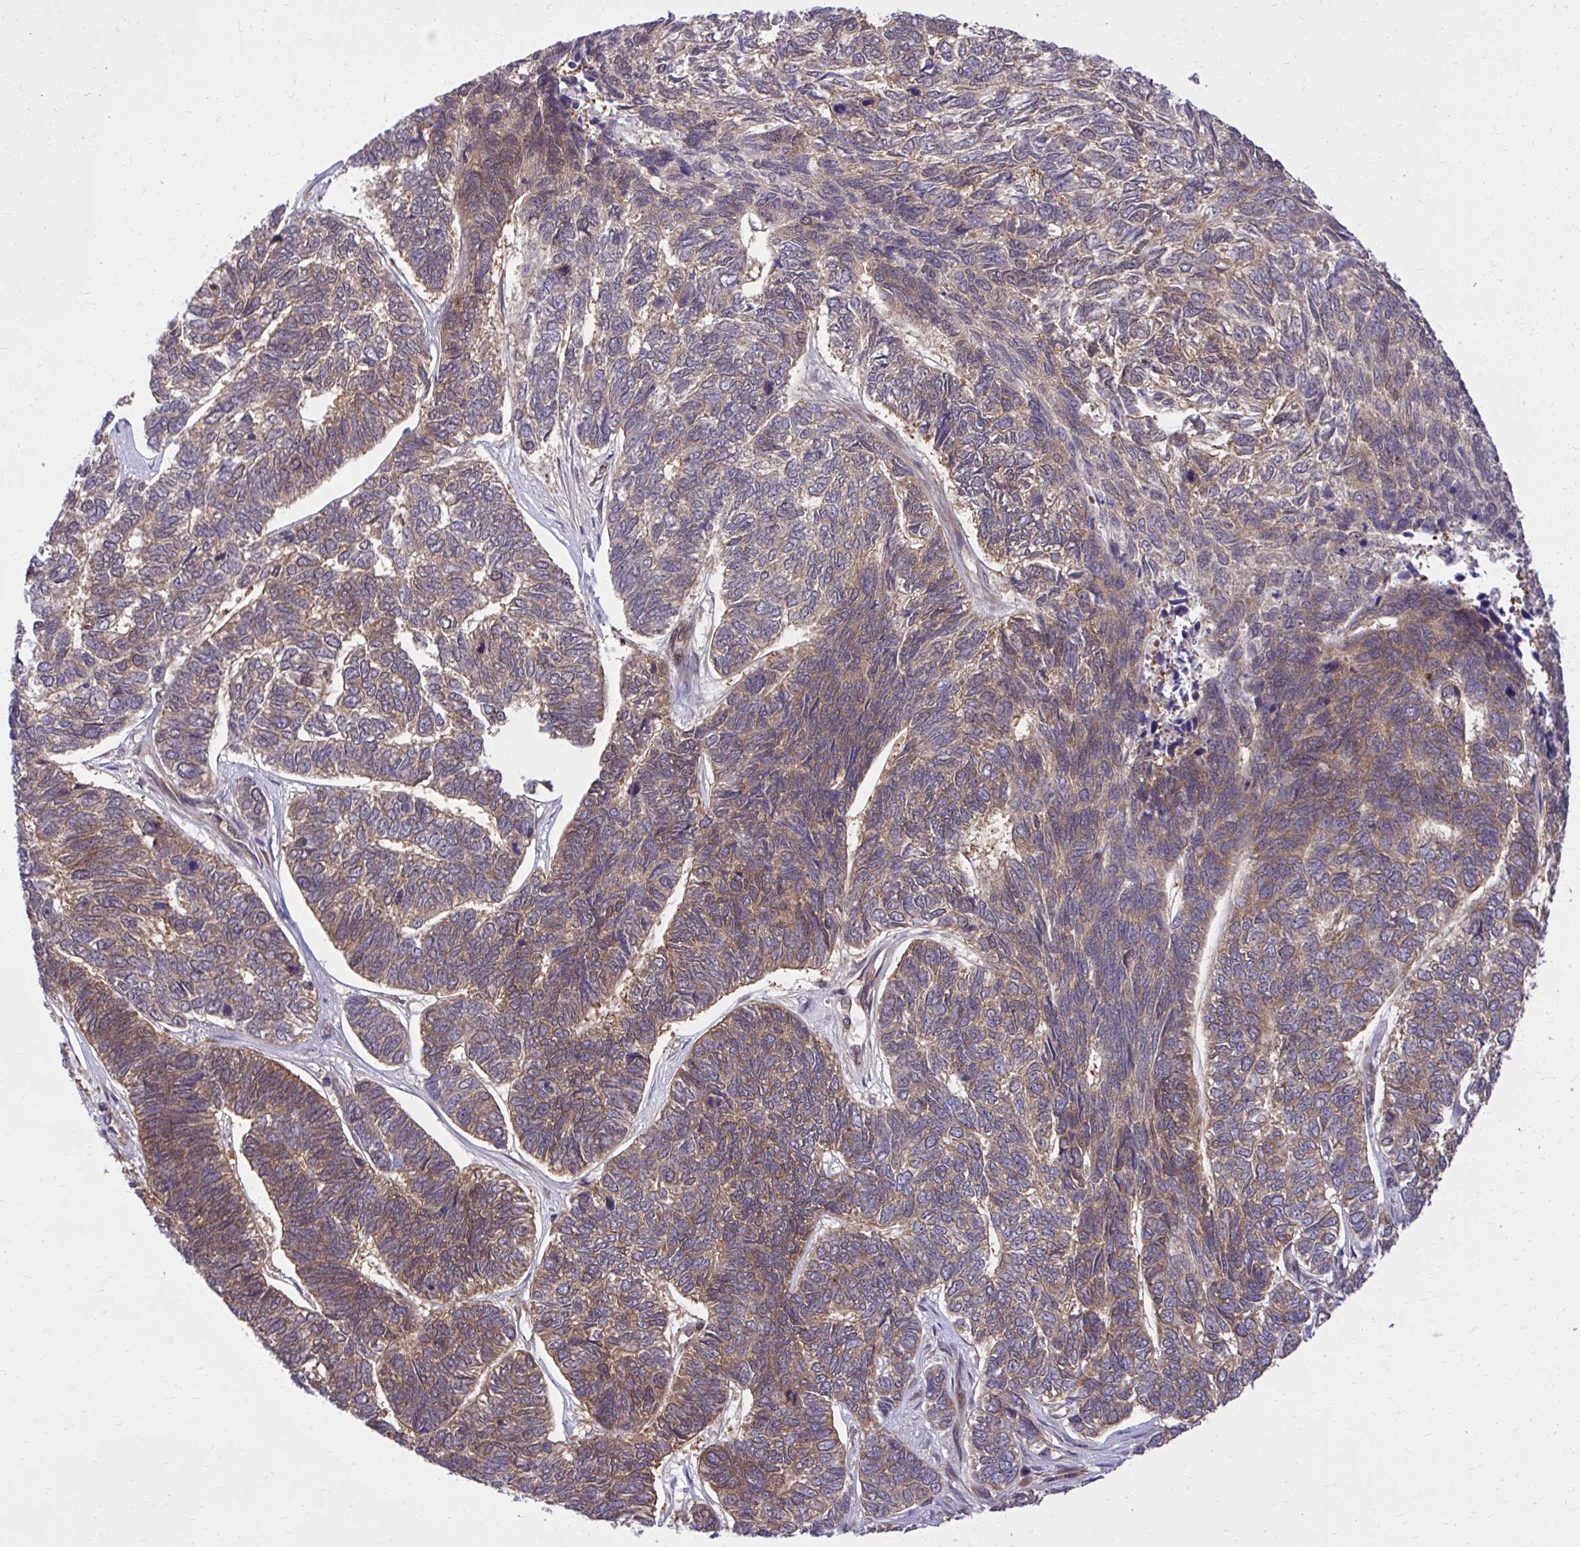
{"staining": {"intensity": "weak", "quantity": ">75%", "location": "cytoplasmic/membranous"}, "tissue": "skin cancer", "cell_type": "Tumor cells", "image_type": "cancer", "snomed": [{"axis": "morphology", "description": "Basal cell carcinoma"}, {"axis": "topography", "description": "Skin"}], "caption": "The micrograph reveals a brown stain indicating the presence of a protein in the cytoplasmic/membranous of tumor cells in skin cancer.", "gene": "PPP5C", "patient": {"sex": "female", "age": 65}}